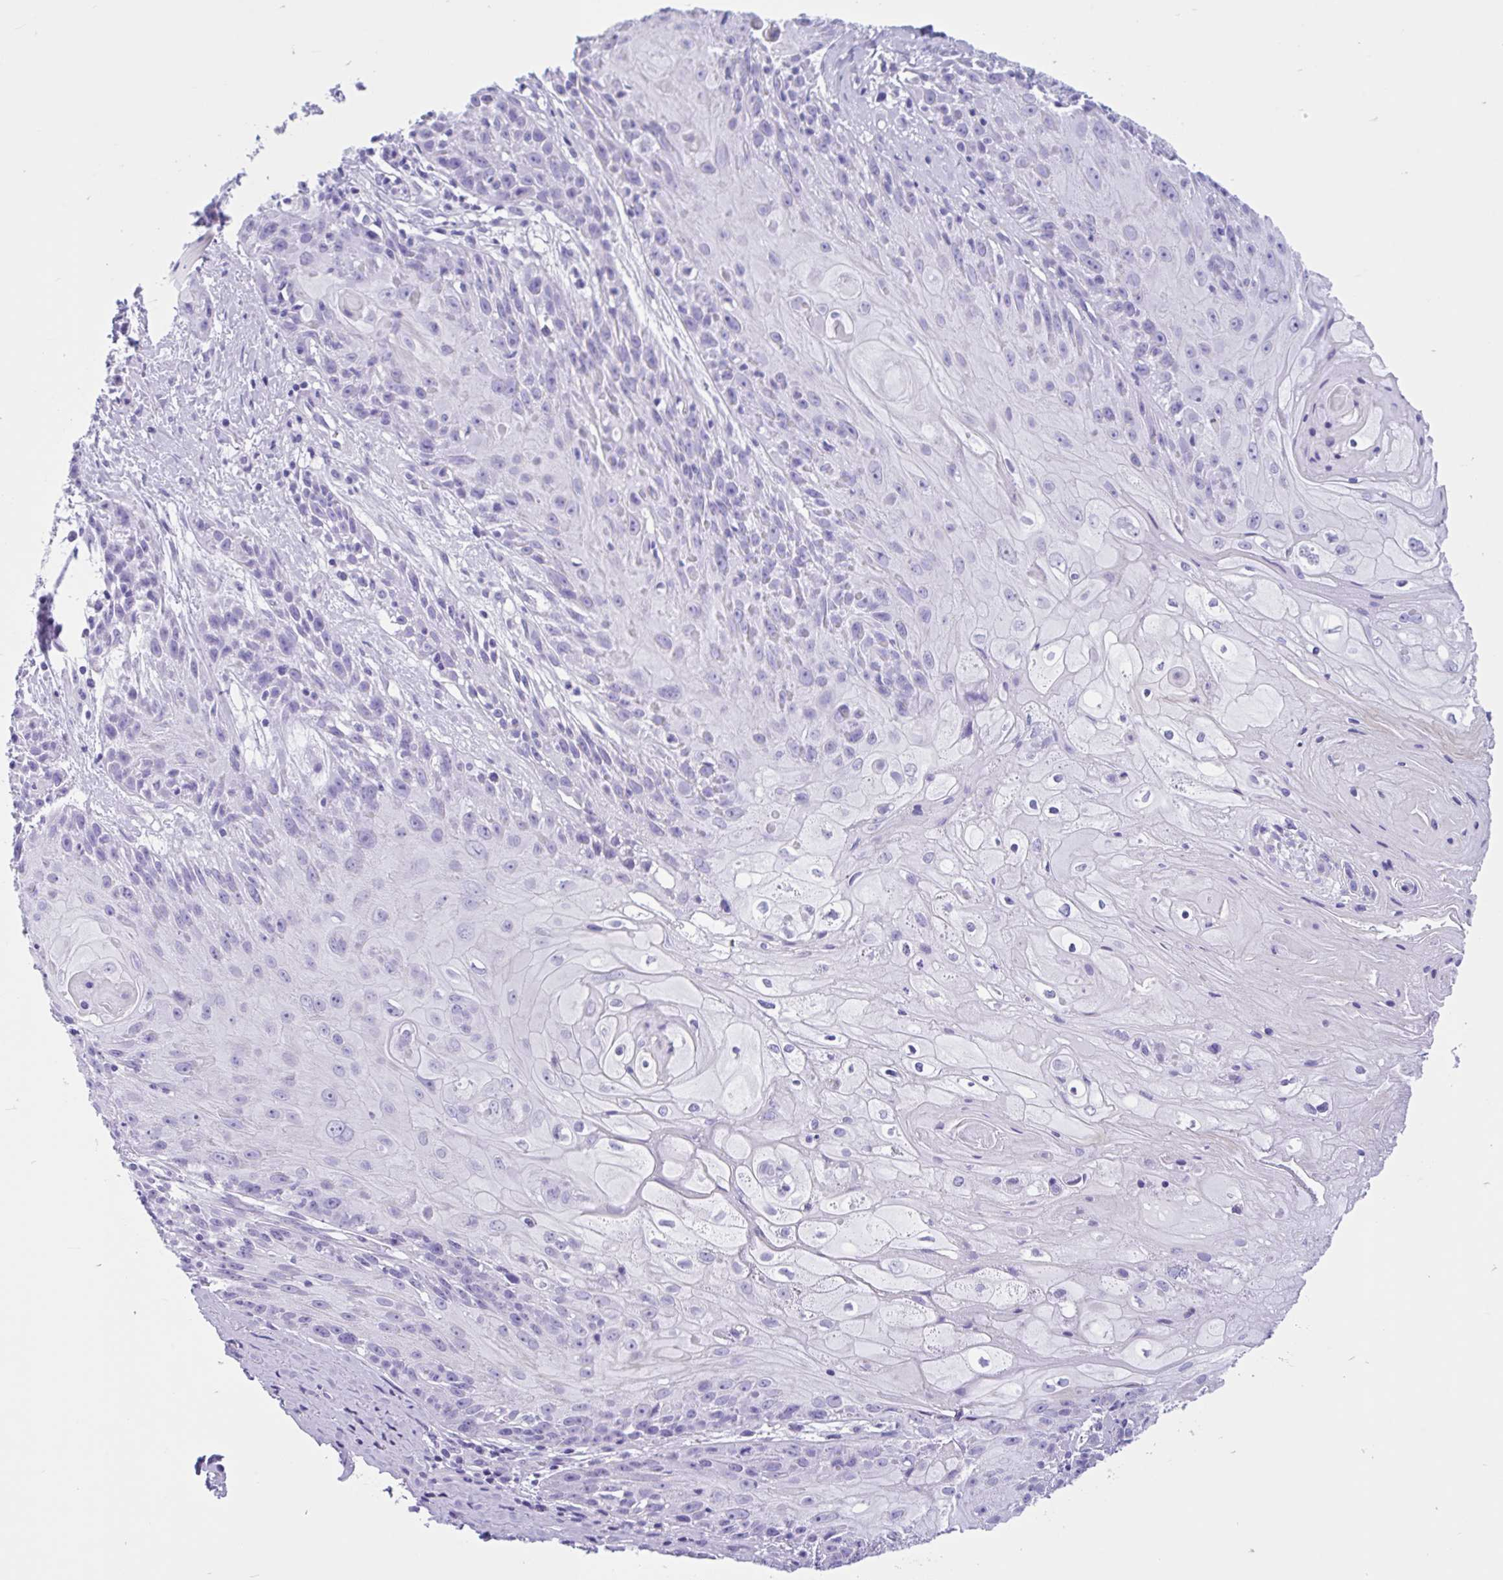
{"staining": {"intensity": "negative", "quantity": "none", "location": "none"}, "tissue": "skin cancer", "cell_type": "Tumor cells", "image_type": "cancer", "snomed": [{"axis": "morphology", "description": "Squamous cell carcinoma, NOS"}, {"axis": "topography", "description": "Skin"}, {"axis": "topography", "description": "Vulva"}], "caption": "IHC photomicrograph of neoplastic tissue: human squamous cell carcinoma (skin) stained with DAB (3,3'-diaminobenzidine) demonstrates no significant protein staining in tumor cells.", "gene": "IAPP", "patient": {"sex": "female", "age": 76}}